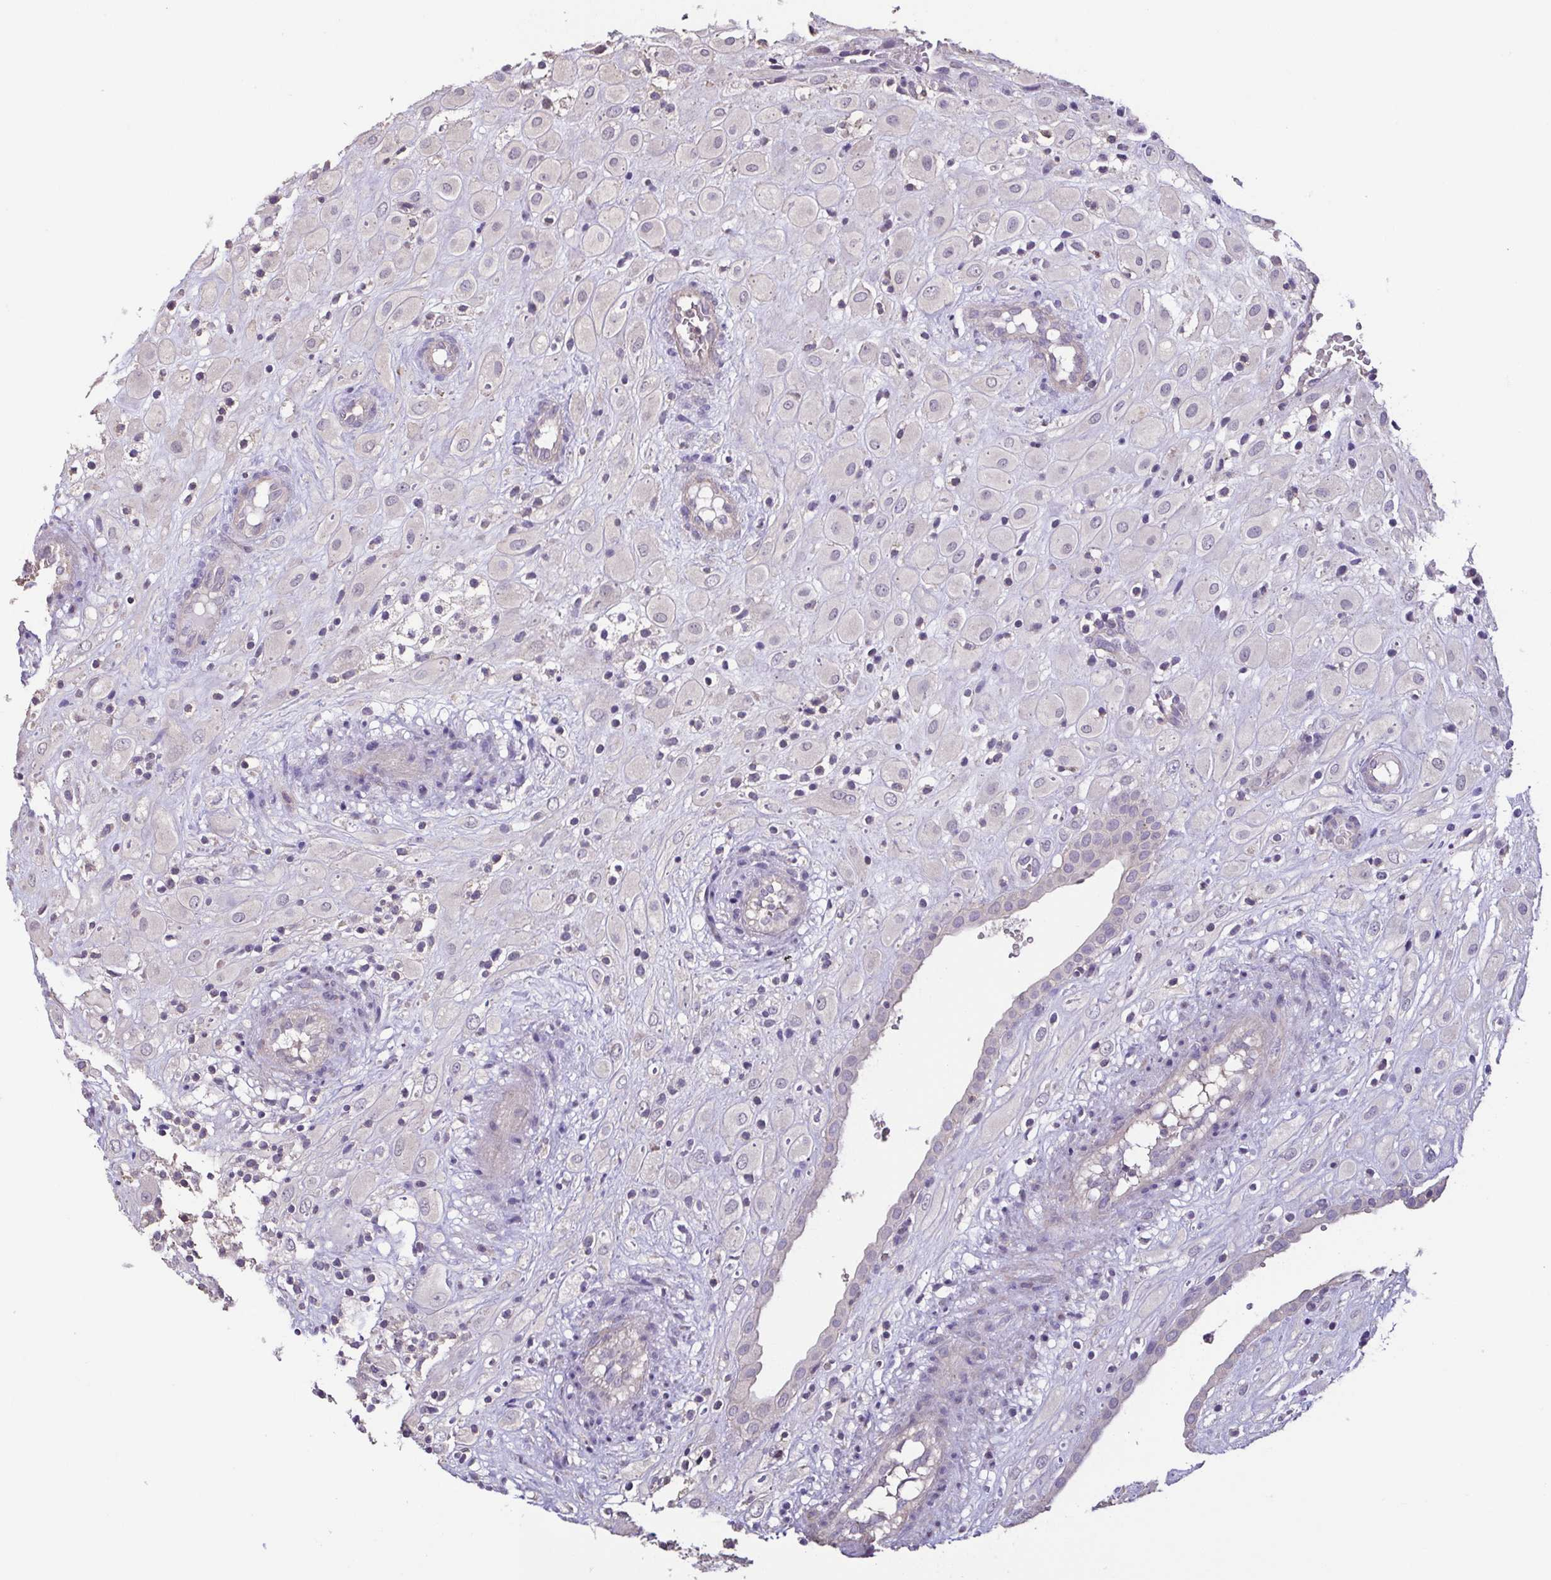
{"staining": {"intensity": "weak", "quantity": "25%-75%", "location": "cytoplasmic/membranous"}, "tissue": "placenta", "cell_type": "Decidual cells", "image_type": "normal", "snomed": [{"axis": "morphology", "description": "Normal tissue, NOS"}, {"axis": "topography", "description": "Placenta"}], "caption": "DAB immunohistochemical staining of normal placenta reveals weak cytoplasmic/membranous protein positivity in about 25%-75% of decidual cells. Nuclei are stained in blue.", "gene": "ACTRT2", "patient": {"sex": "female", "age": 24}}